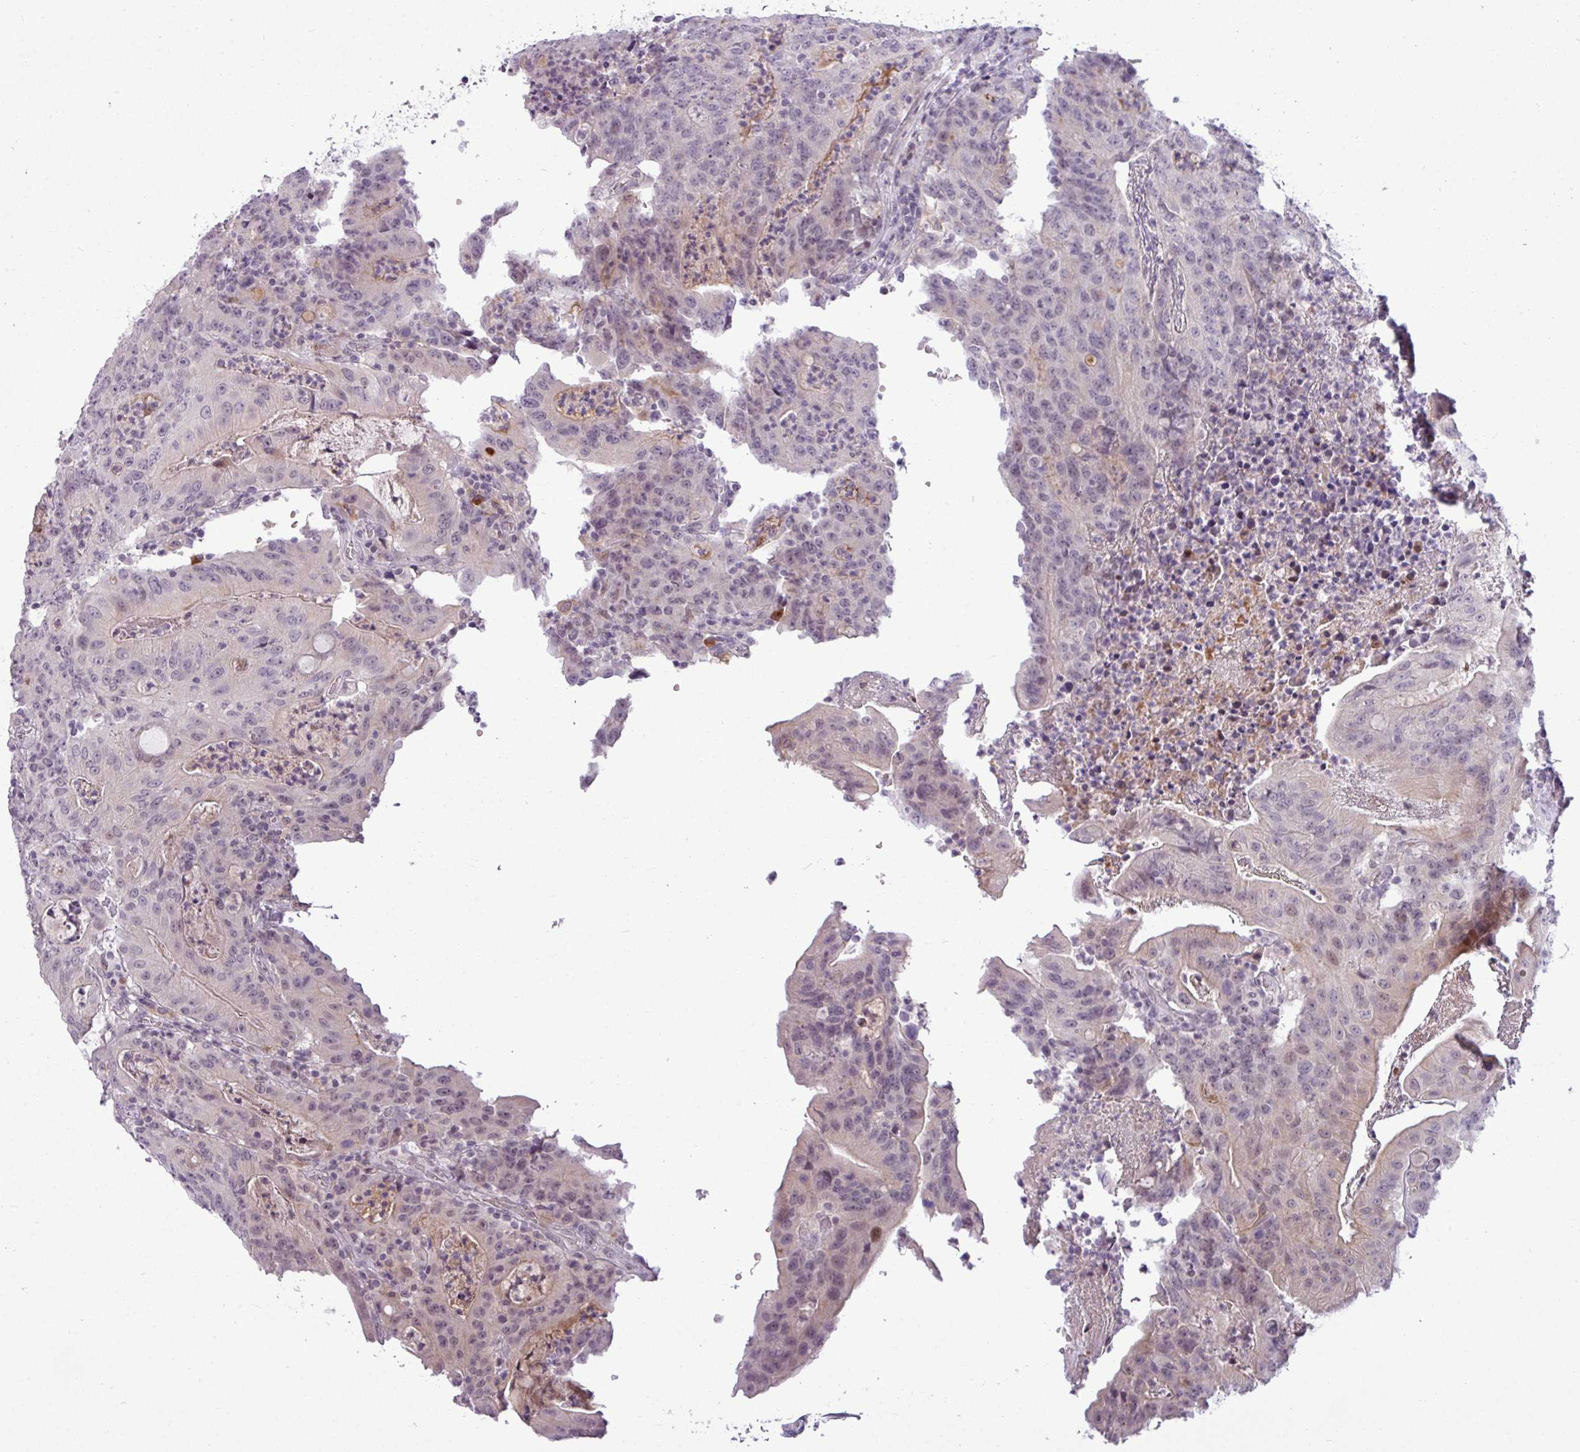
{"staining": {"intensity": "negative", "quantity": "none", "location": "none"}, "tissue": "colorectal cancer", "cell_type": "Tumor cells", "image_type": "cancer", "snomed": [{"axis": "morphology", "description": "Adenocarcinoma, NOS"}, {"axis": "topography", "description": "Colon"}], "caption": "This is an IHC image of colorectal cancer (adenocarcinoma). There is no expression in tumor cells.", "gene": "SLC66A2", "patient": {"sex": "male", "age": 83}}